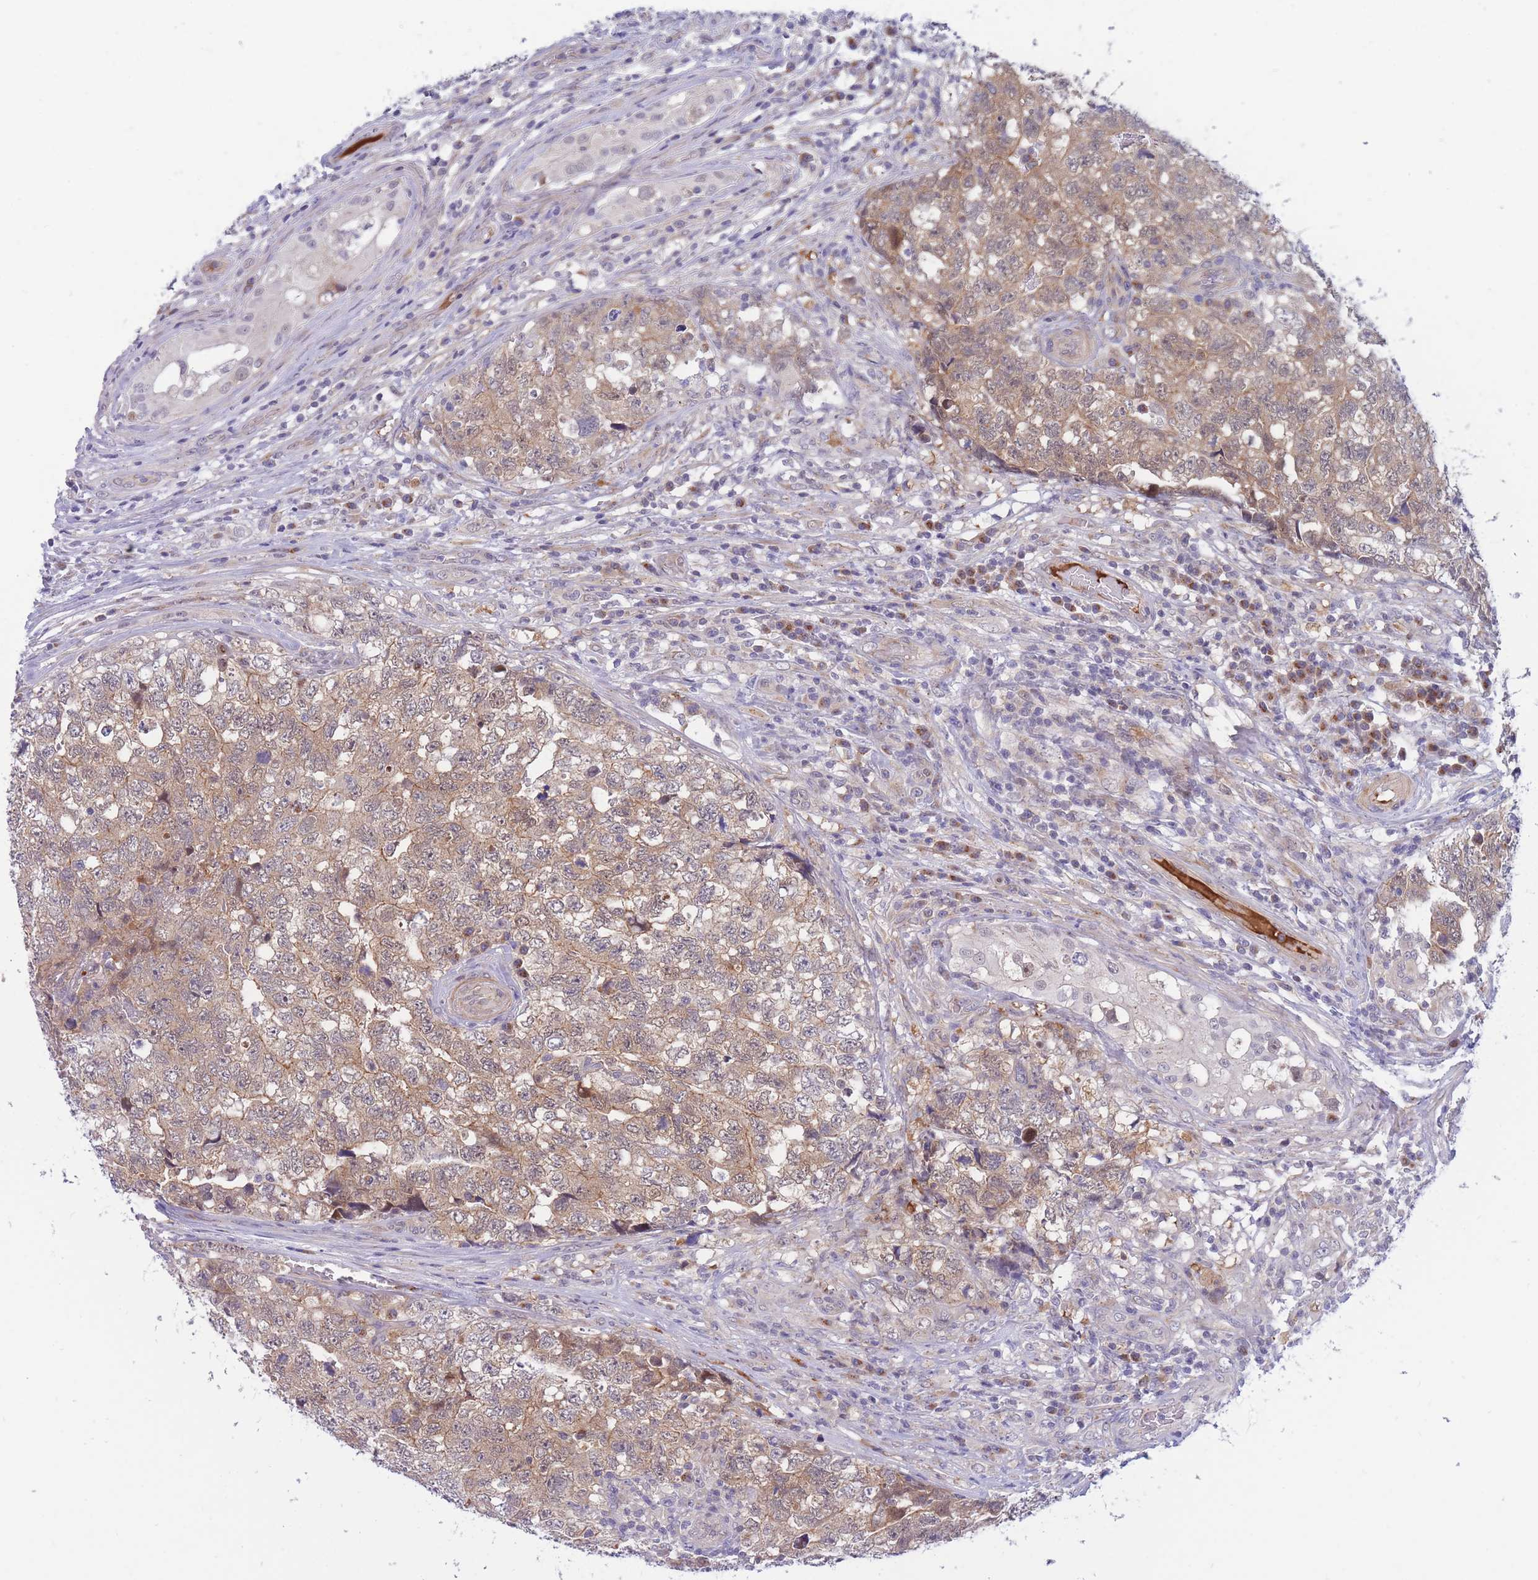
{"staining": {"intensity": "weak", "quantity": ">75%", "location": "cytoplasmic/membranous"}, "tissue": "testis cancer", "cell_type": "Tumor cells", "image_type": "cancer", "snomed": [{"axis": "morphology", "description": "Carcinoma, Embryonal, NOS"}, {"axis": "topography", "description": "Testis"}], "caption": "Protein staining of testis embryonal carcinoma tissue exhibits weak cytoplasmic/membranous expression in about >75% of tumor cells. (DAB IHC, brown staining for protein, blue staining for nuclei).", "gene": "APOL4", "patient": {"sex": "male", "age": 31}}